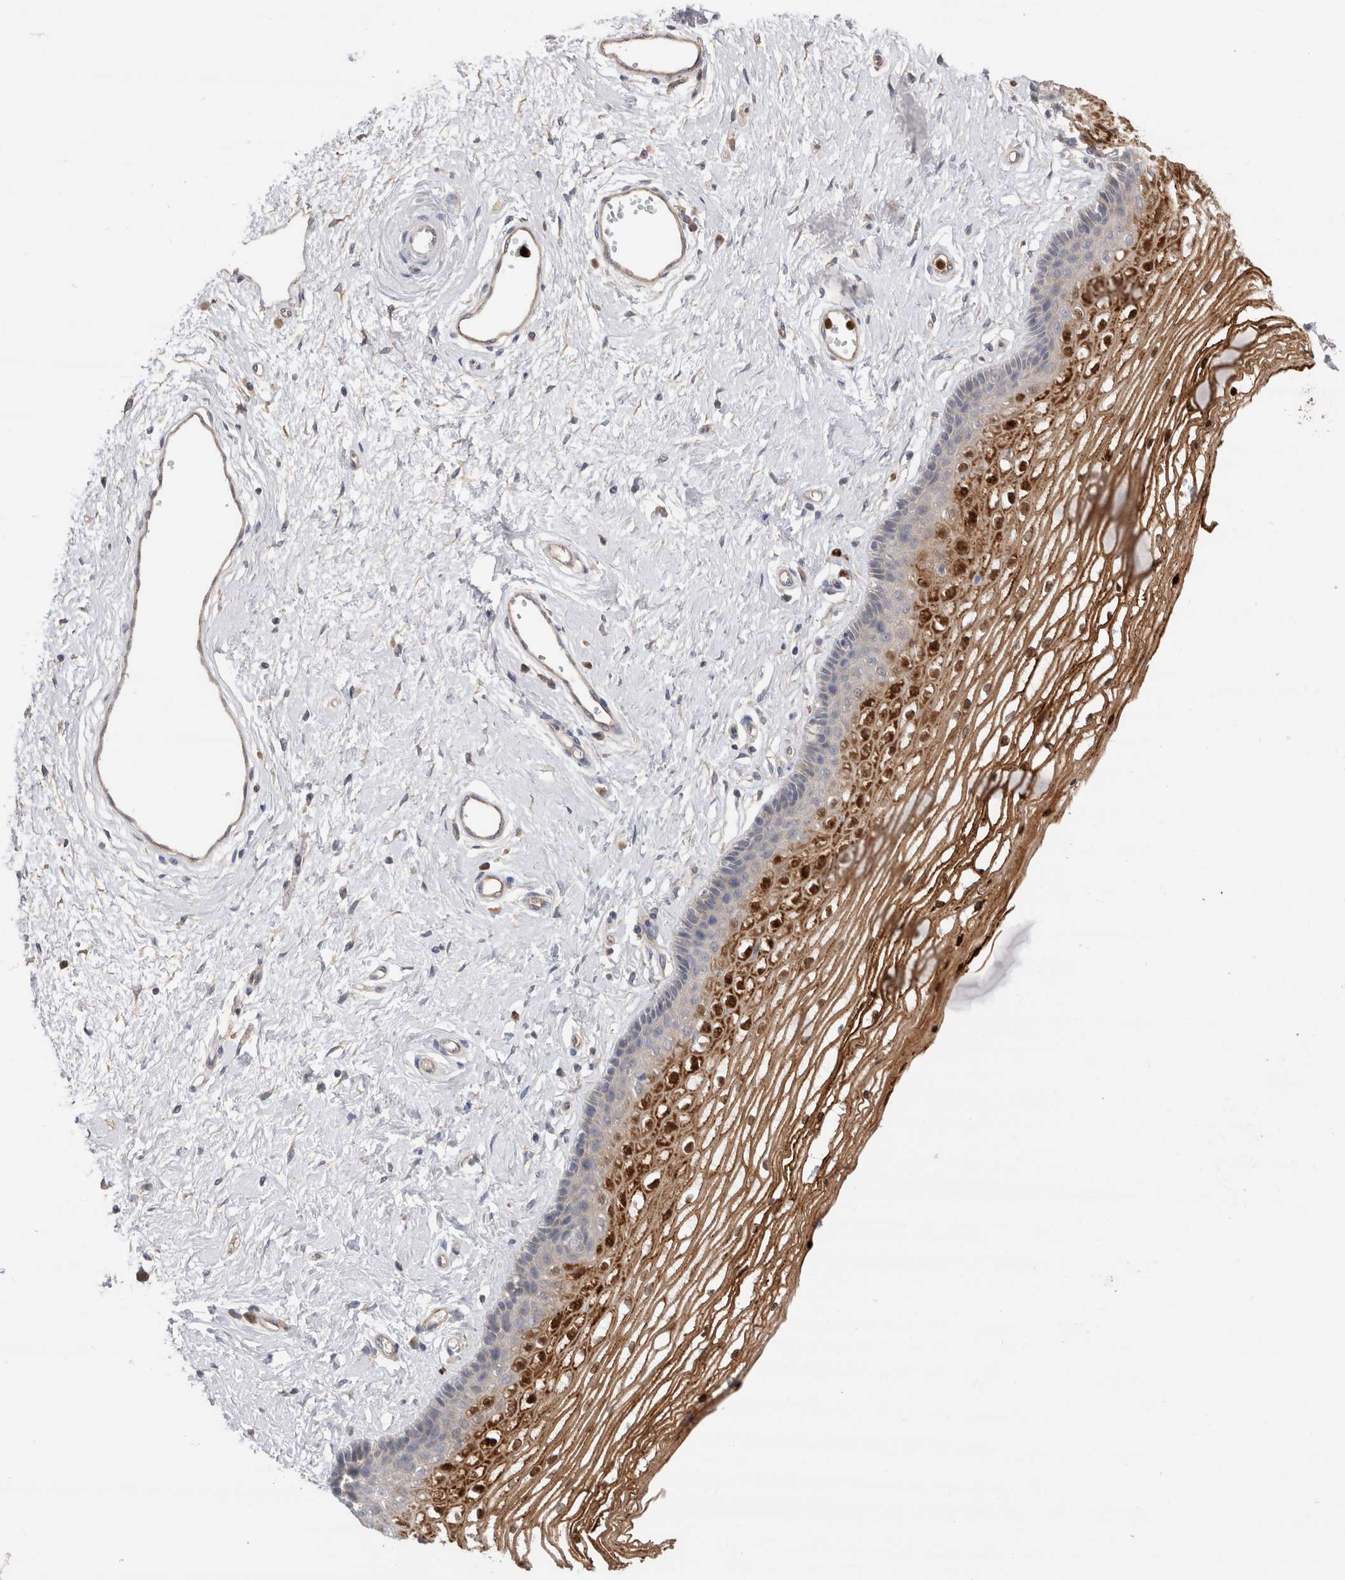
{"staining": {"intensity": "moderate", "quantity": "25%-75%", "location": "cytoplasmic/membranous,nuclear"}, "tissue": "vagina", "cell_type": "Squamous epithelial cells", "image_type": "normal", "snomed": [{"axis": "morphology", "description": "Normal tissue, NOS"}, {"axis": "topography", "description": "Vagina"}], "caption": "This micrograph displays immunohistochemistry staining of unremarkable human vagina, with medium moderate cytoplasmic/membranous,nuclear staining in about 25%-75% of squamous epithelial cells.", "gene": "NXT2", "patient": {"sex": "female", "age": 46}}